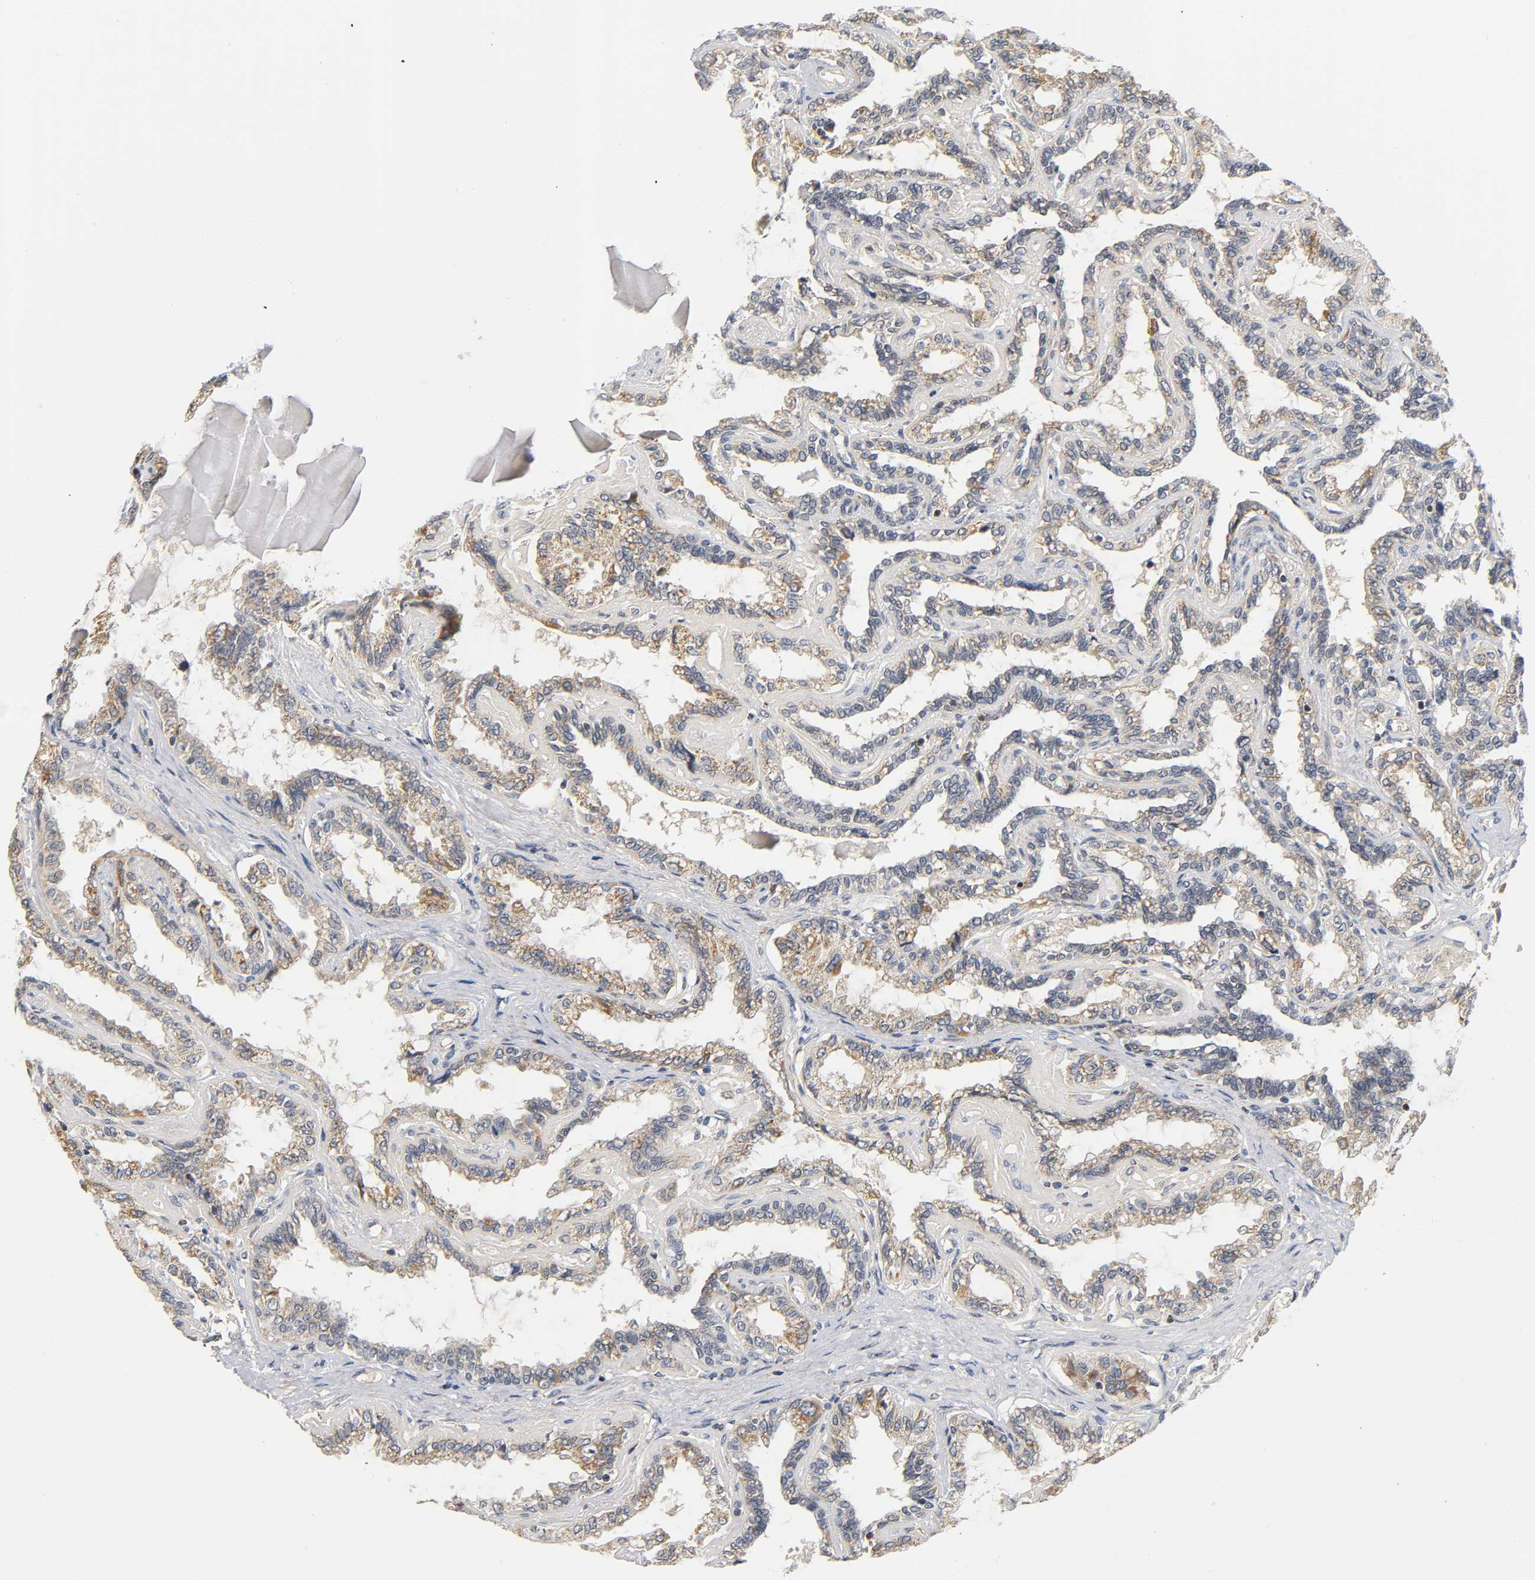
{"staining": {"intensity": "moderate", "quantity": "25%-75%", "location": "cytoplasmic/membranous"}, "tissue": "seminal vesicle", "cell_type": "Glandular cells", "image_type": "normal", "snomed": [{"axis": "morphology", "description": "Normal tissue, NOS"}, {"axis": "morphology", "description": "Inflammation, NOS"}, {"axis": "topography", "description": "Urinary bladder"}, {"axis": "topography", "description": "Prostate"}, {"axis": "topography", "description": "Seminal veicle"}], "caption": "Immunohistochemistry (IHC) histopathology image of unremarkable seminal vesicle stained for a protein (brown), which exhibits medium levels of moderate cytoplasmic/membranous staining in about 25%-75% of glandular cells.", "gene": "NRP1", "patient": {"sex": "male", "age": 82}}